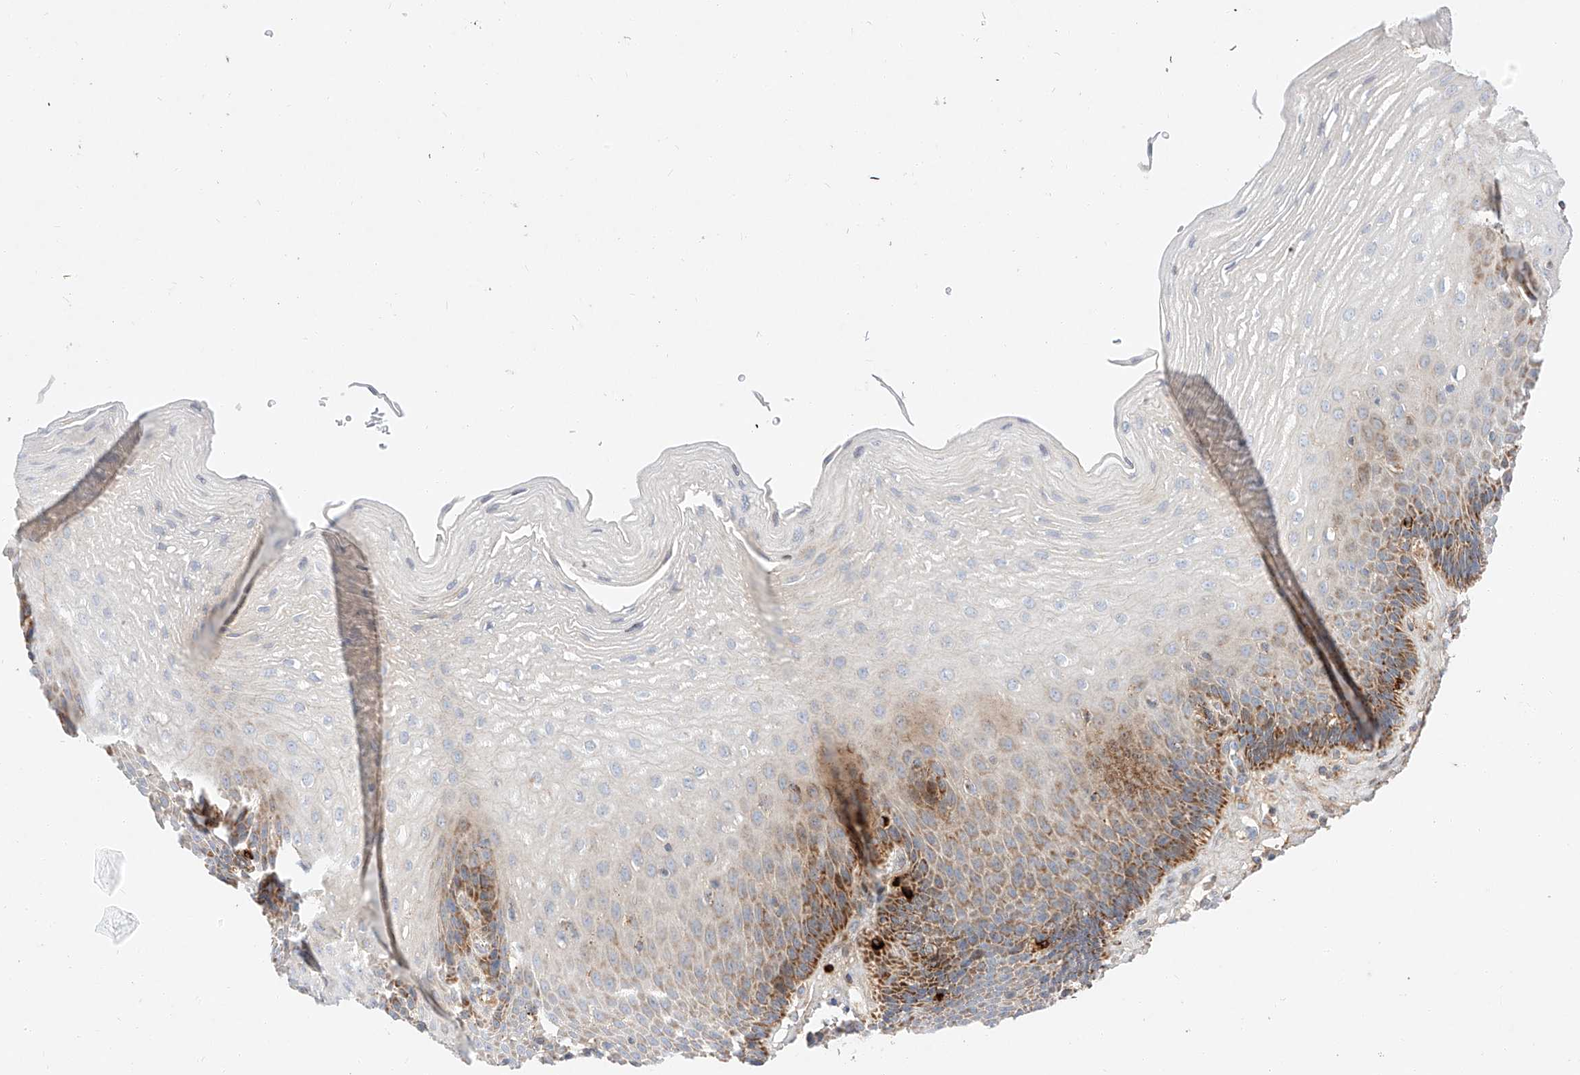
{"staining": {"intensity": "strong", "quantity": "<25%", "location": "cytoplasmic/membranous"}, "tissue": "esophagus", "cell_type": "Squamous epithelial cells", "image_type": "normal", "snomed": [{"axis": "morphology", "description": "Normal tissue, NOS"}, {"axis": "topography", "description": "Esophagus"}], "caption": "Normal esophagus exhibits strong cytoplasmic/membranous positivity in approximately <25% of squamous epithelial cells, visualized by immunohistochemistry.", "gene": "OSGEPL1", "patient": {"sex": "female", "age": 66}}